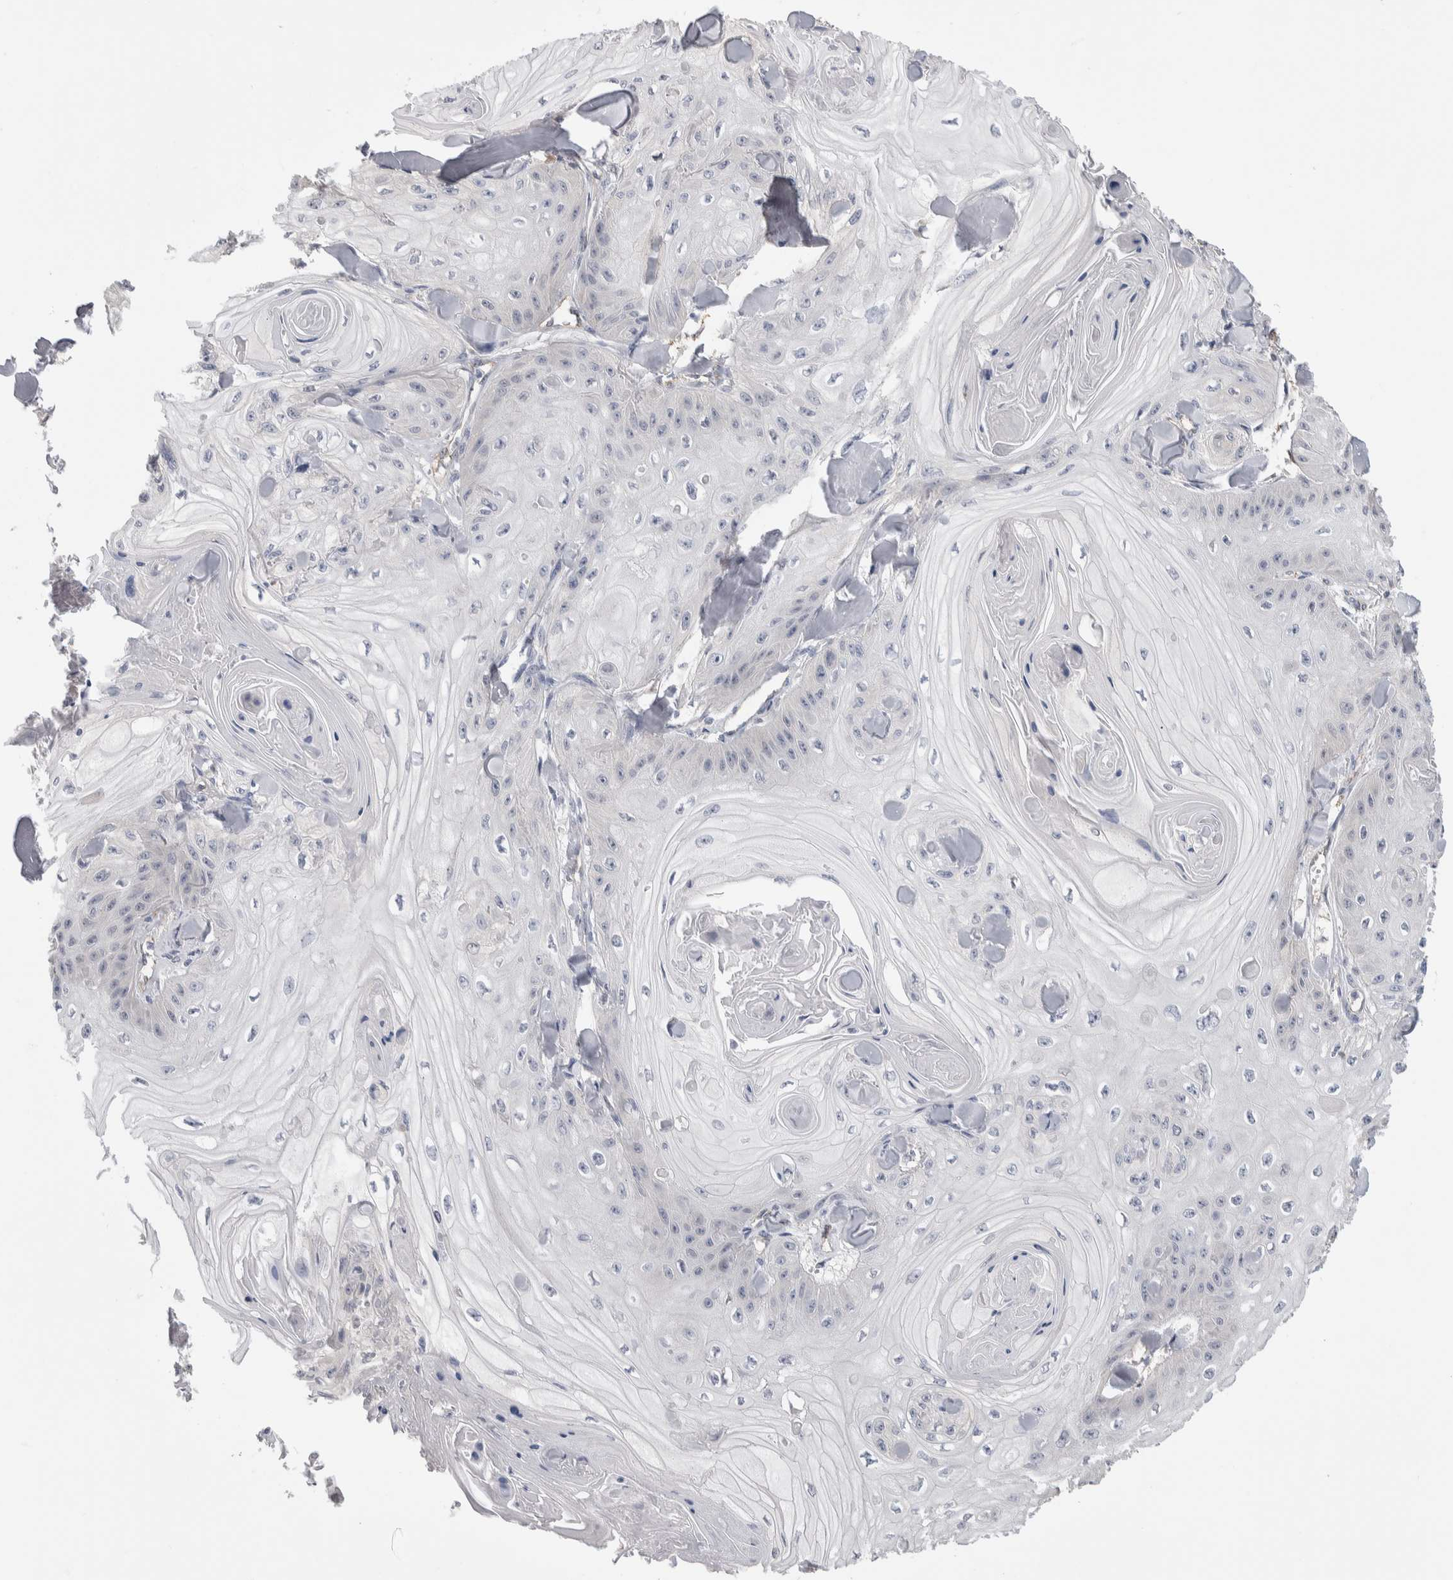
{"staining": {"intensity": "negative", "quantity": "none", "location": "none"}, "tissue": "skin cancer", "cell_type": "Tumor cells", "image_type": "cancer", "snomed": [{"axis": "morphology", "description": "Squamous cell carcinoma, NOS"}, {"axis": "topography", "description": "Skin"}], "caption": "A high-resolution histopathology image shows IHC staining of skin squamous cell carcinoma, which demonstrates no significant expression in tumor cells.", "gene": "ZBTB49", "patient": {"sex": "male", "age": 74}}